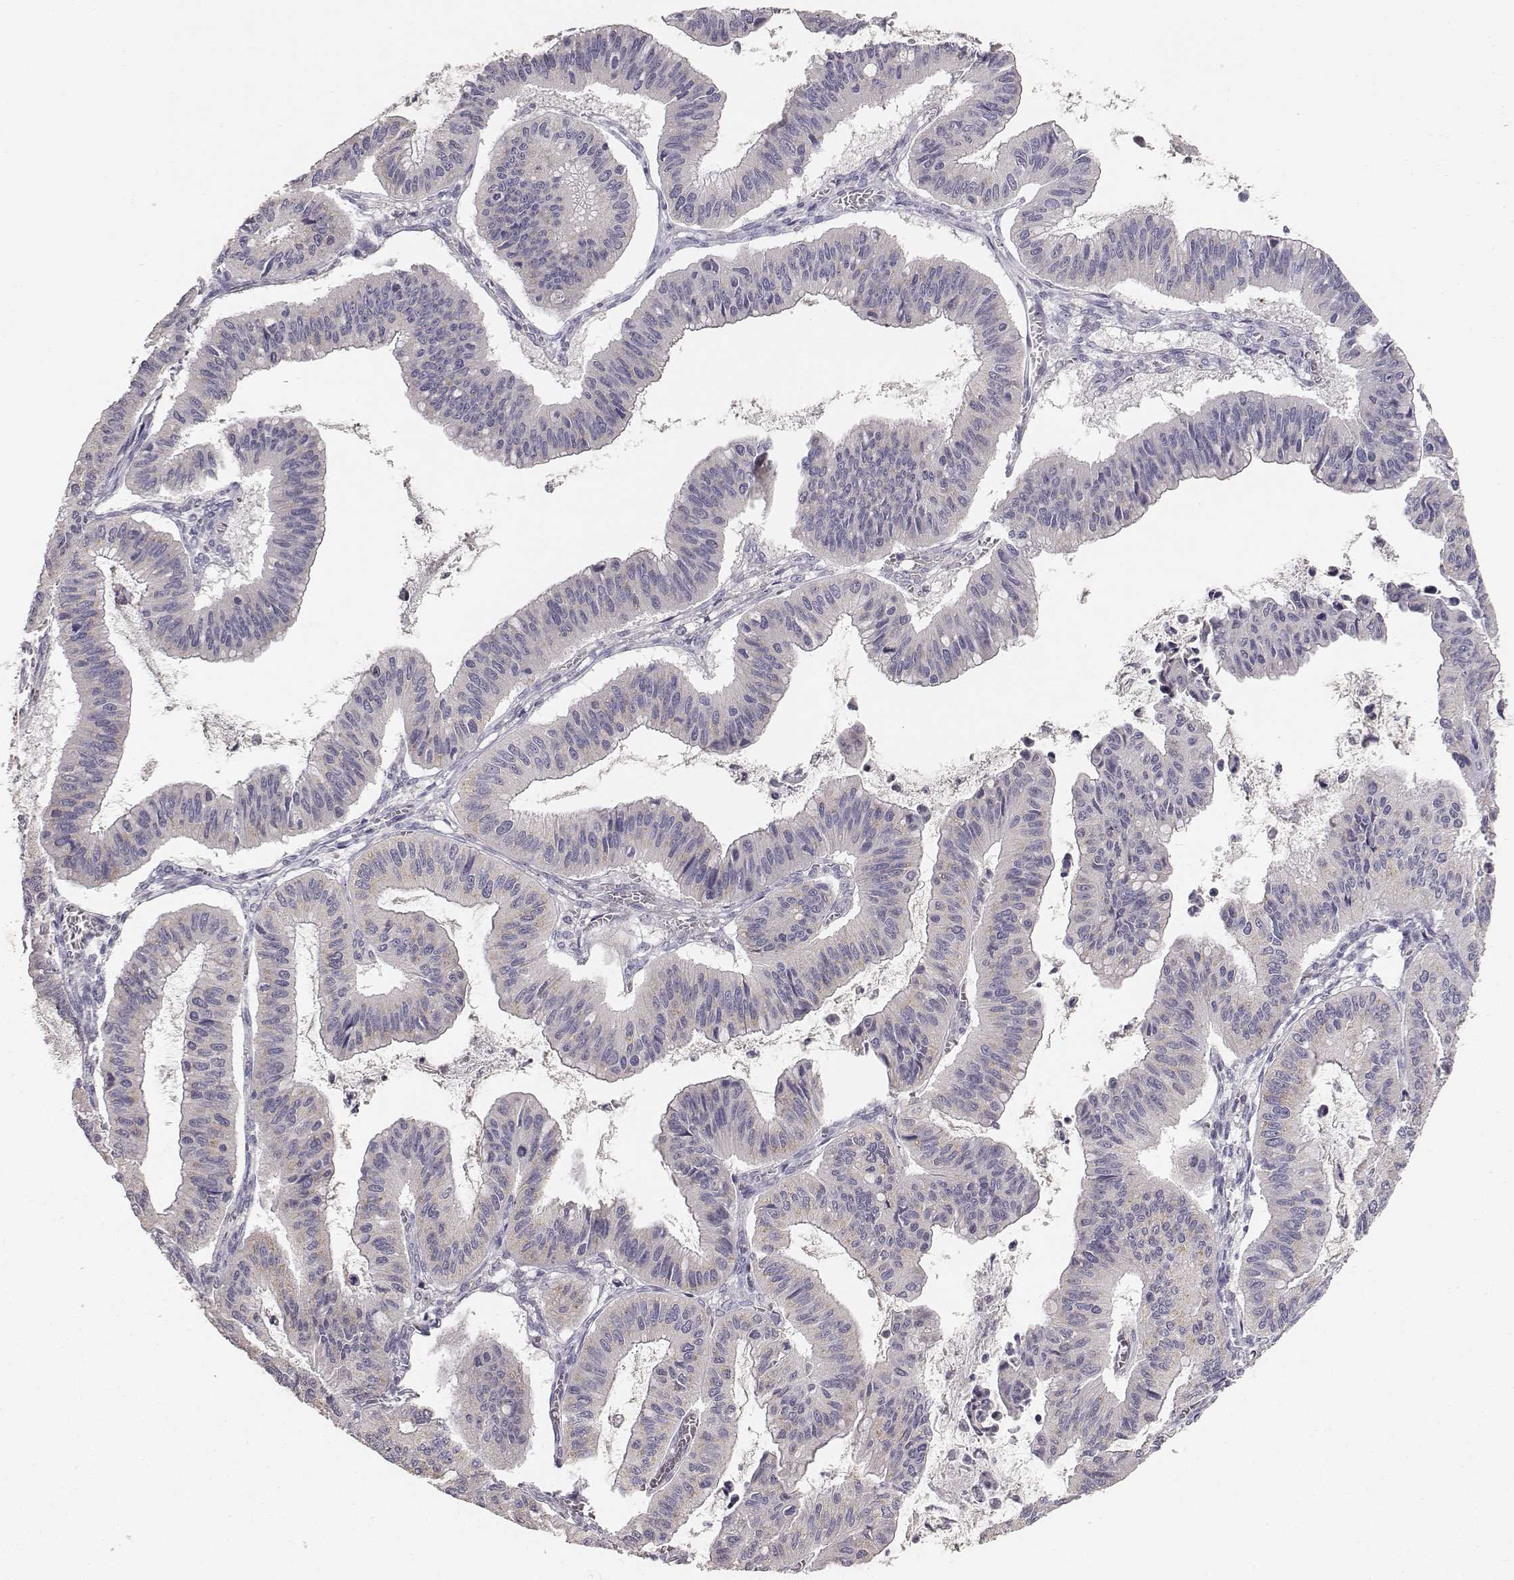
{"staining": {"intensity": "weak", "quantity": "<25%", "location": "cytoplasmic/membranous"}, "tissue": "ovarian cancer", "cell_type": "Tumor cells", "image_type": "cancer", "snomed": [{"axis": "morphology", "description": "Cystadenocarcinoma, mucinous, NOS"}, {"axis": "topography", "description": "Ovary"}], "caption": "Ovarian cancer (mucinous cystadenocarcinoma) was stained to show a protein in brown. There is no significant staining in tumor cells. (Brightfield microscopy of DAB (3,3'-diaminobenzidine) immunohistochemistry (IHC) at high magnification).", "gene": "ABCD3", "patient": {"sex": "female", "age": 72}}